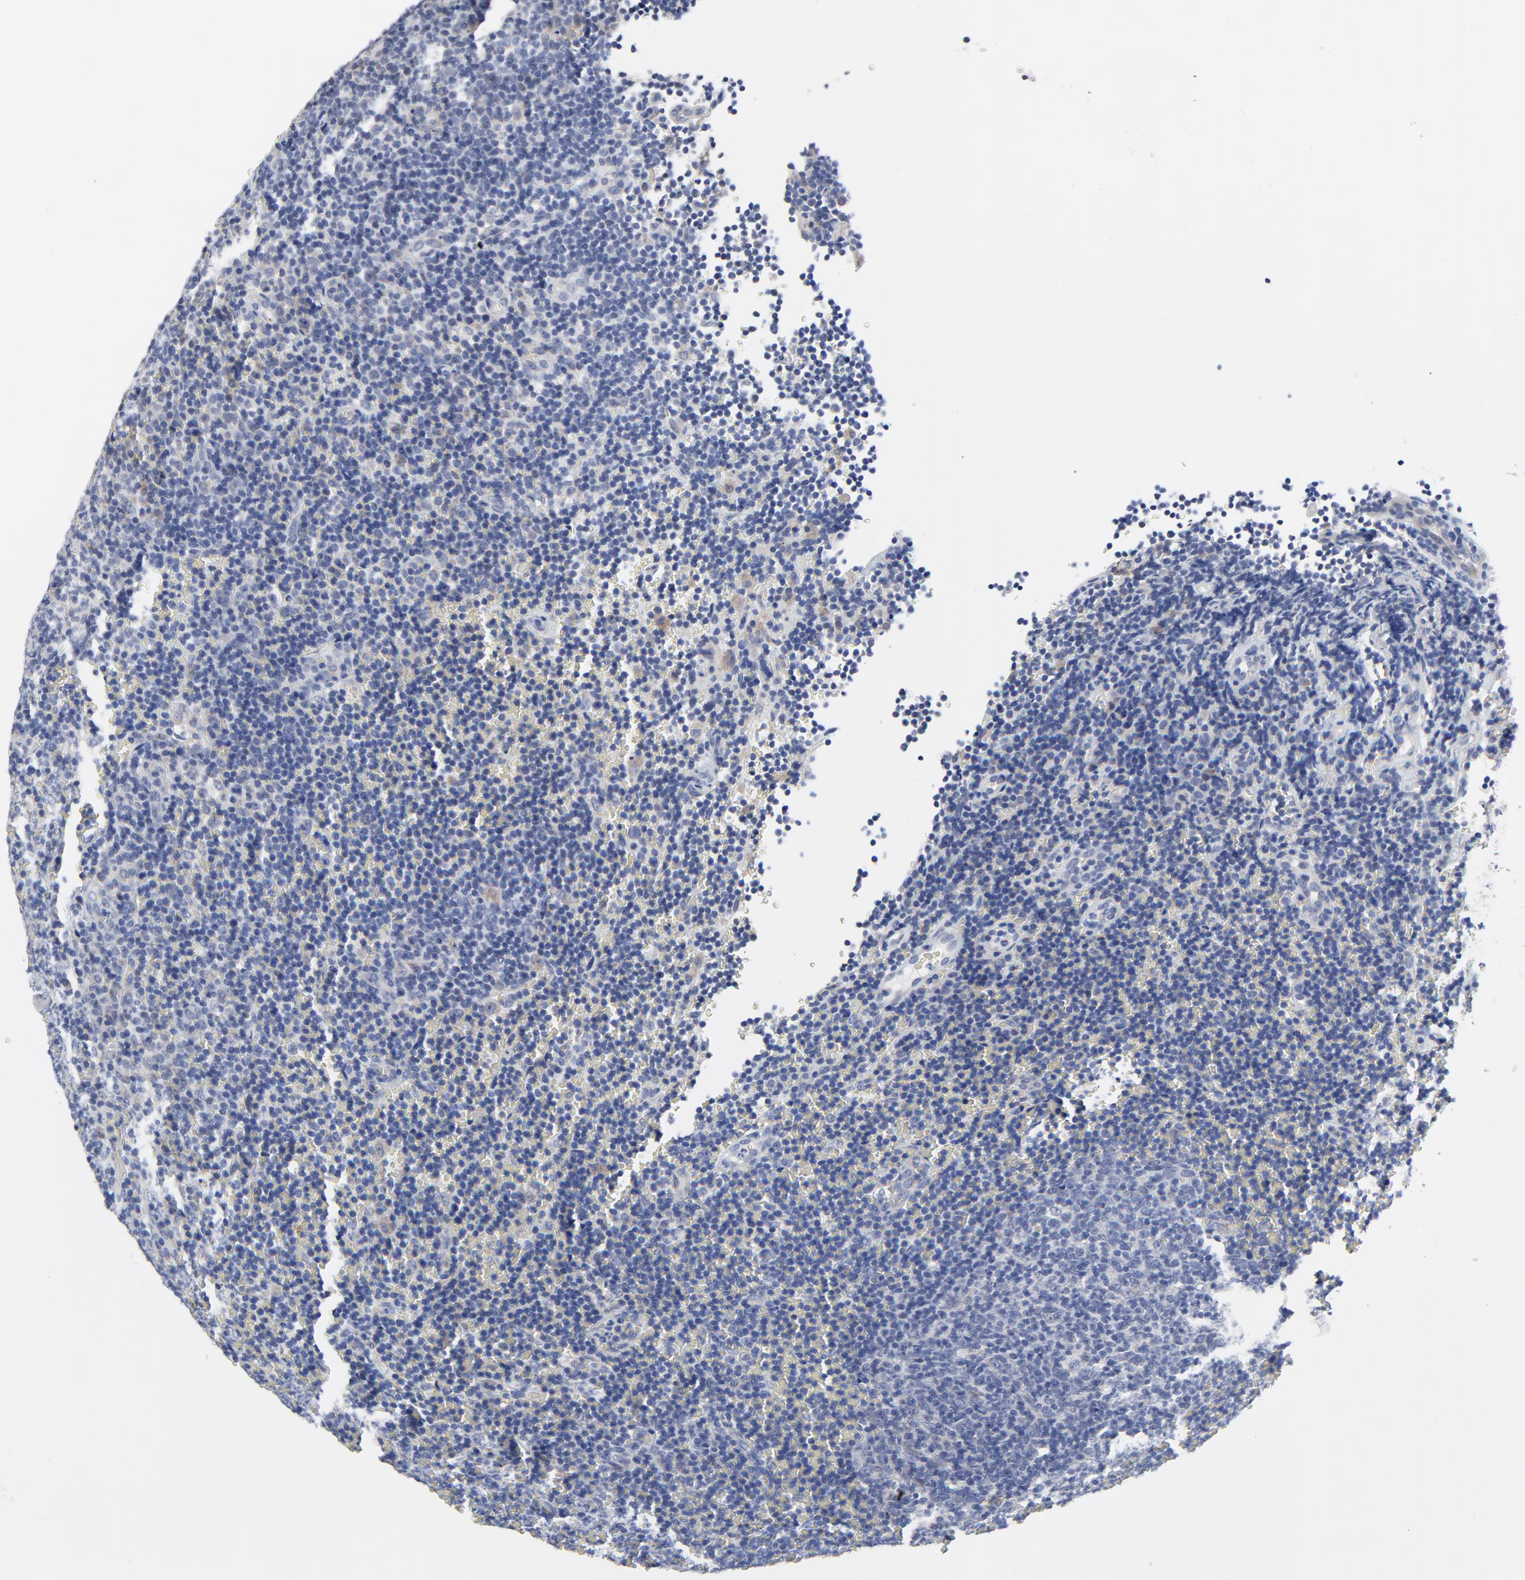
{"staining": {"intensity": "negative", "quantity": "none", "location": "none"}, "tissue": "lymphoma", "cell_type": "Tumor cells", "image_type": "cancer", "snomed": [{"axis": "morphology", "description": "Malignant lymphoma, non-Hodgkin's type, Low grade"}, {"axis": "topography", "description": "Lymph node"}], "caption": "The IHC histopathology image has no significant expression in tumor cells of lymphoma tissue.", "gene": "DHRSX", "patient": {"sex": "male", "age": 74}}